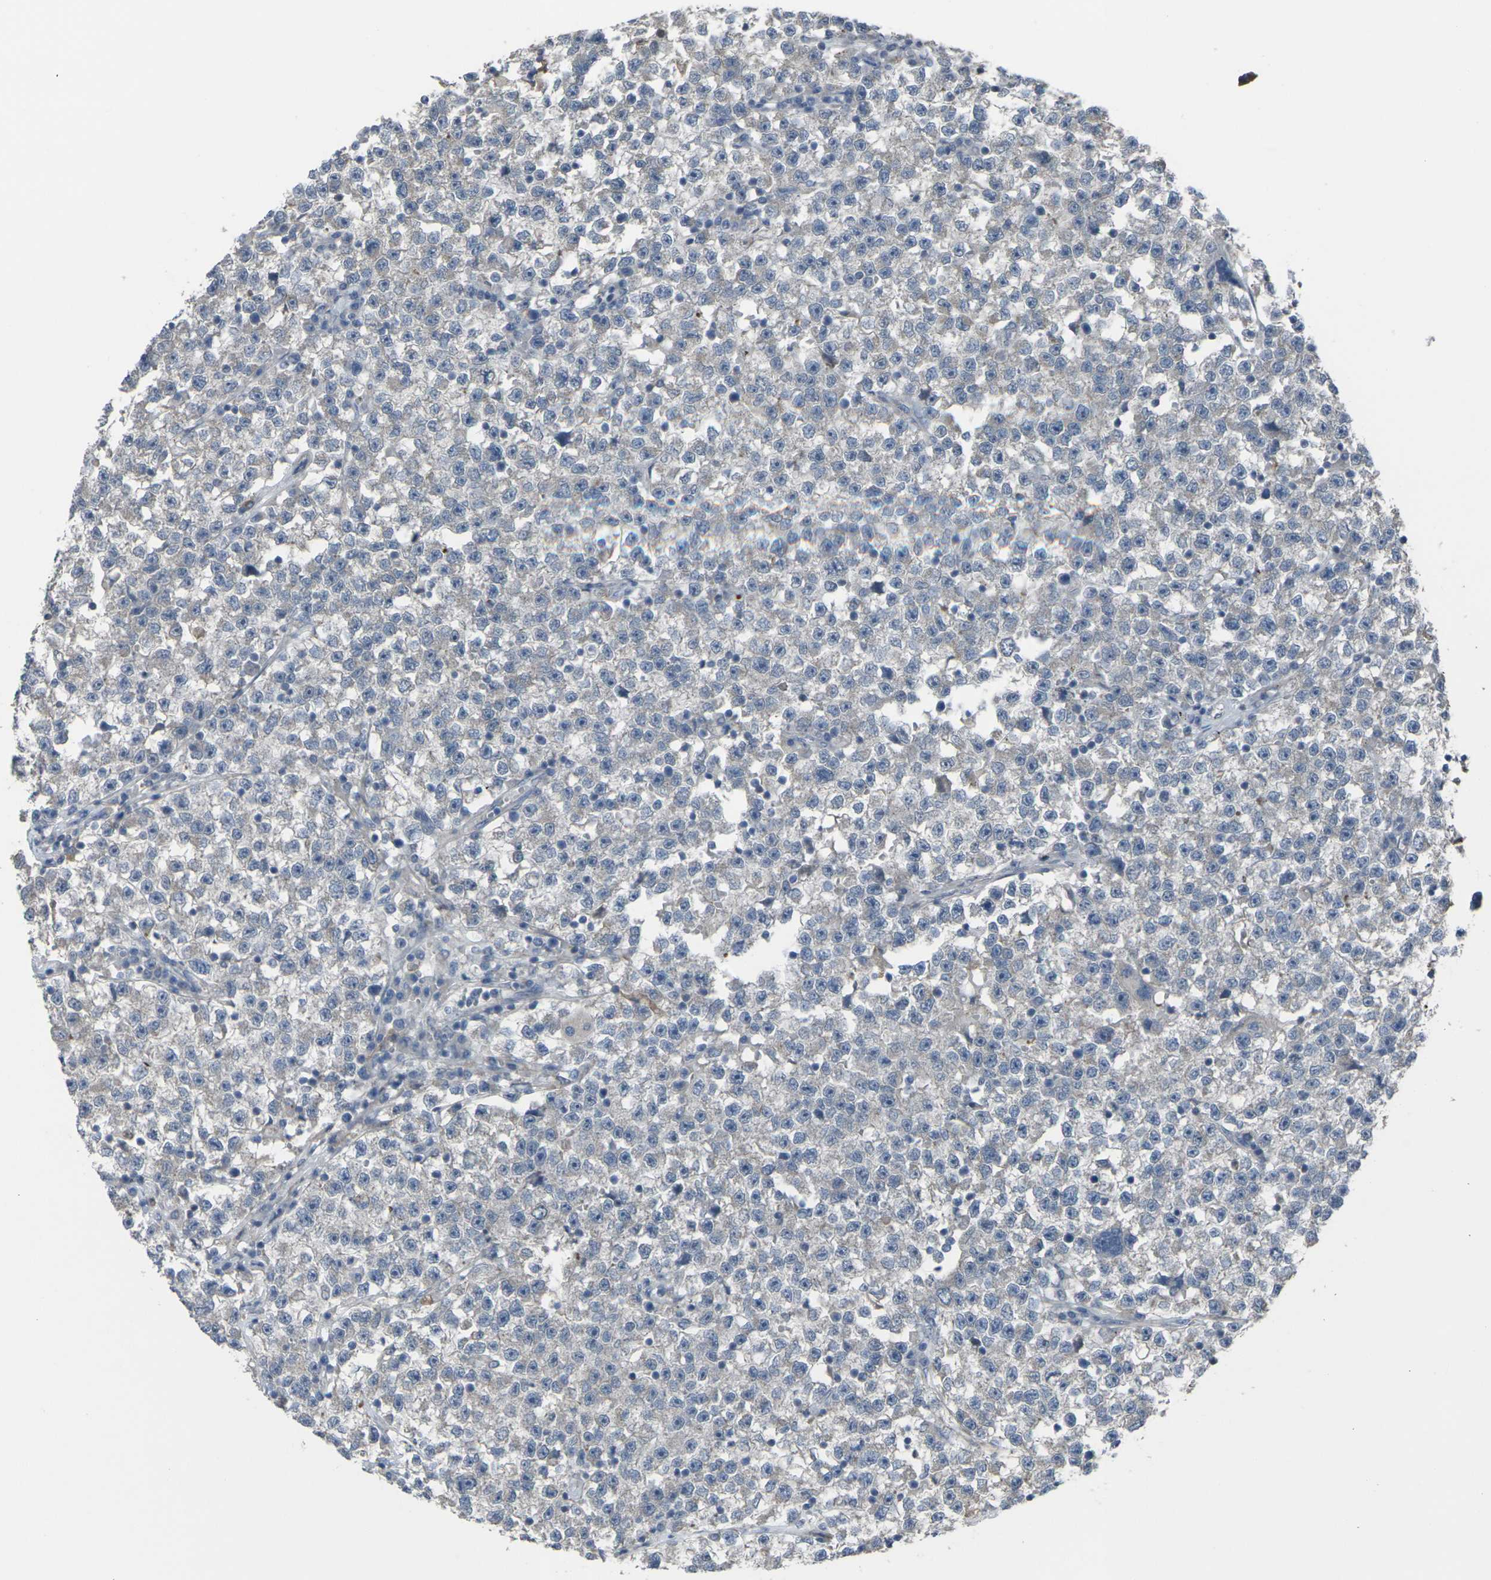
{"staining": {"intensity": "negative", "quantity": "none", "location": "none"}, "tissue": "testis cancer", "cell_type": "Tumor cells", "image_type": "cancer", "snomed": [{"axis": "morphology", "description": "Seminoma, NOS"}, {"axis": "topography", "description": "Testis"}], "caption": "This is an immunohistochemistry photomicrograph of human testis cancer. There is no expression in tumor cells.", "gene": "CCR10", "patient": {"sex": "male", "age": 22}}